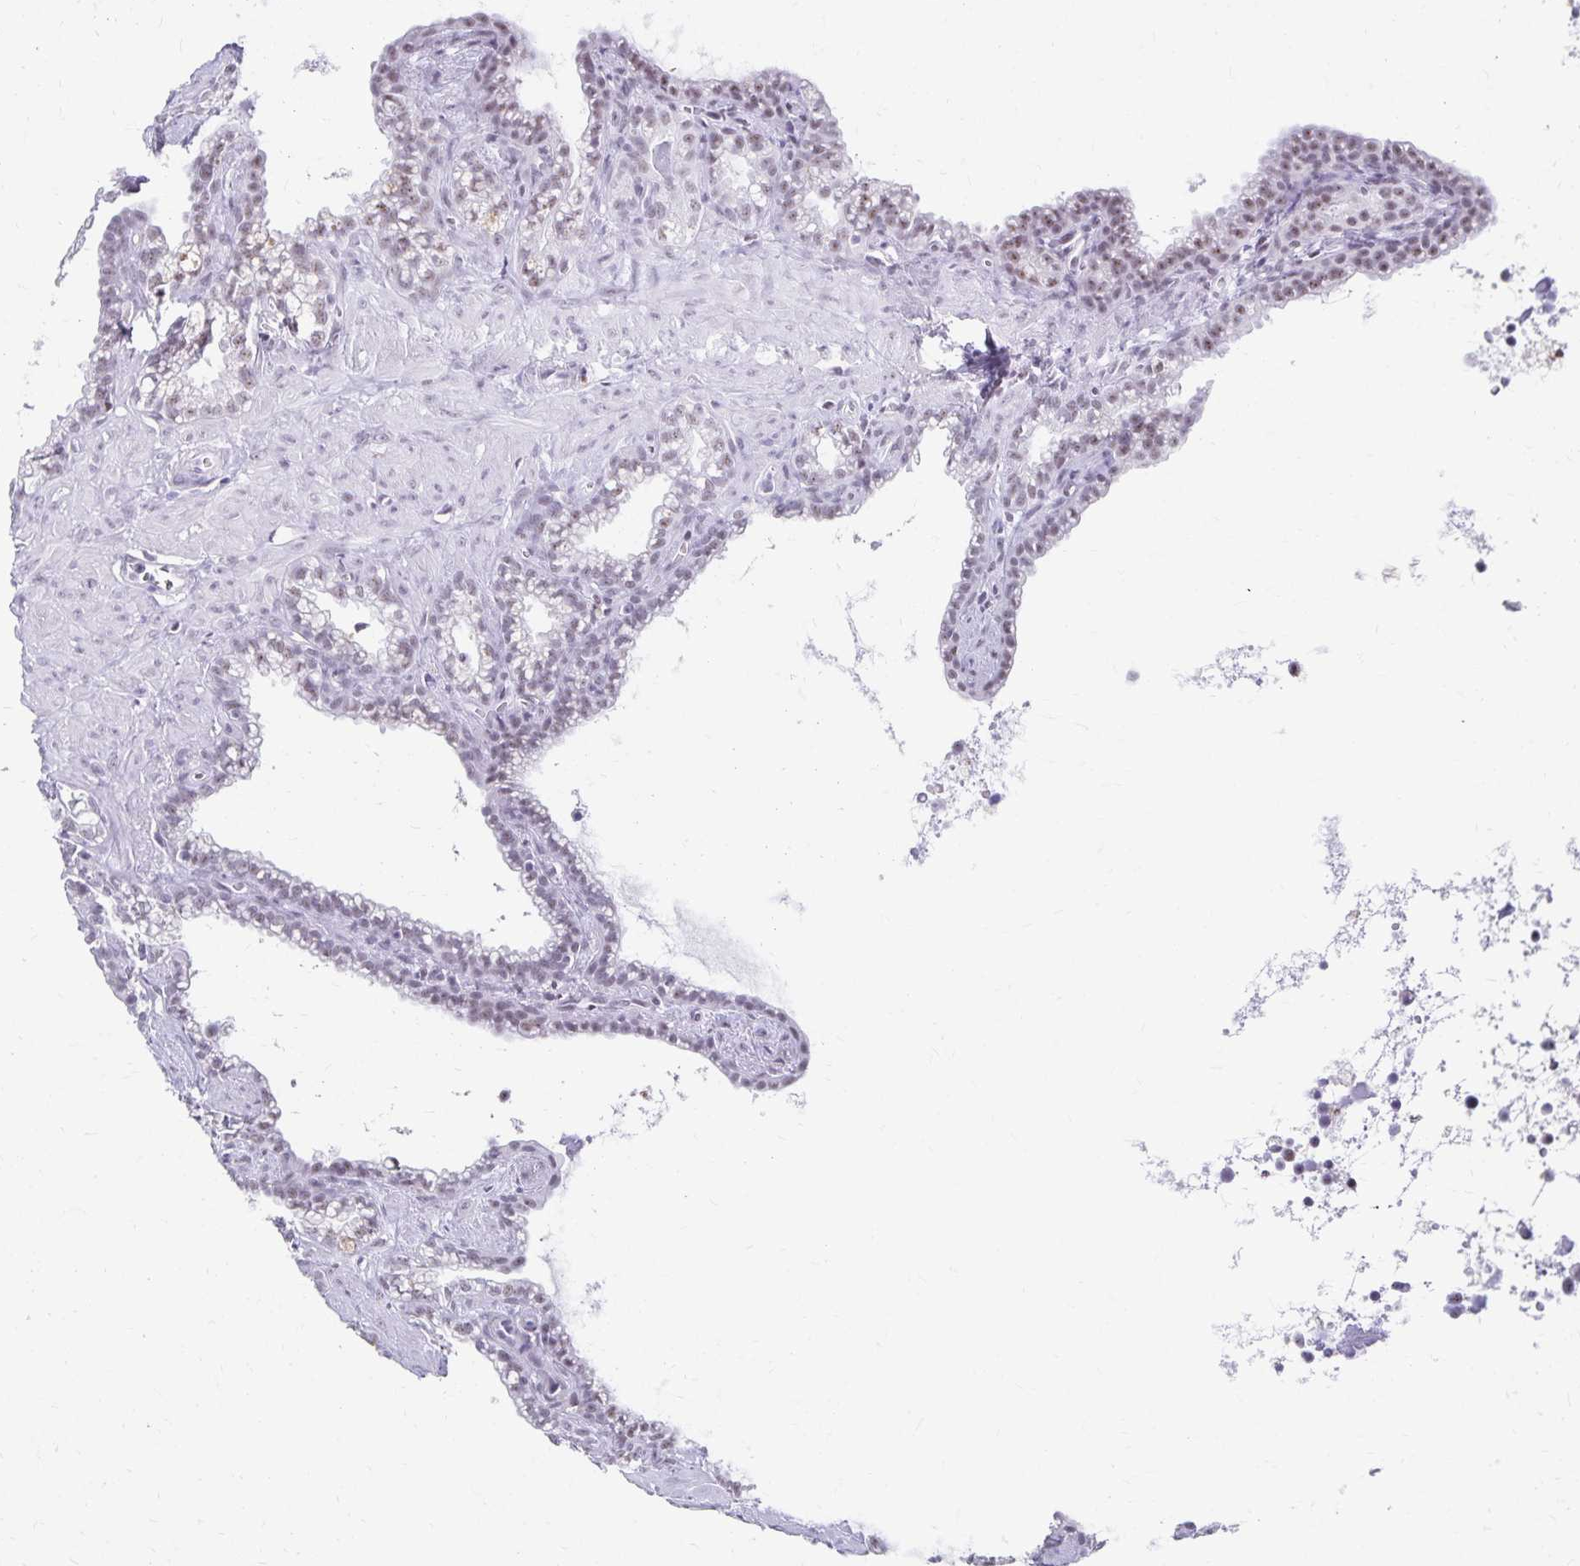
{"staining": {"intensity": "weak", "quantity": "<25%", "location": "nuclear"}, "tissue": "seminal vesicle", "cell_type": "Glandular cells", "image_type": "normal", "snomed": [{"axis": "morphology", "description": "Normal tissue, NOS"}, {"axis": "topography", "description": "Seminal veicle"}], "caption": "High power microscopy histopathology image of an immunohistochemistry histopathology image of benign seminal vesicle, revealing no significant expression in glandular cells.", "gene": "C20orf85", "patient": {"sex": "male", "age": 76}}